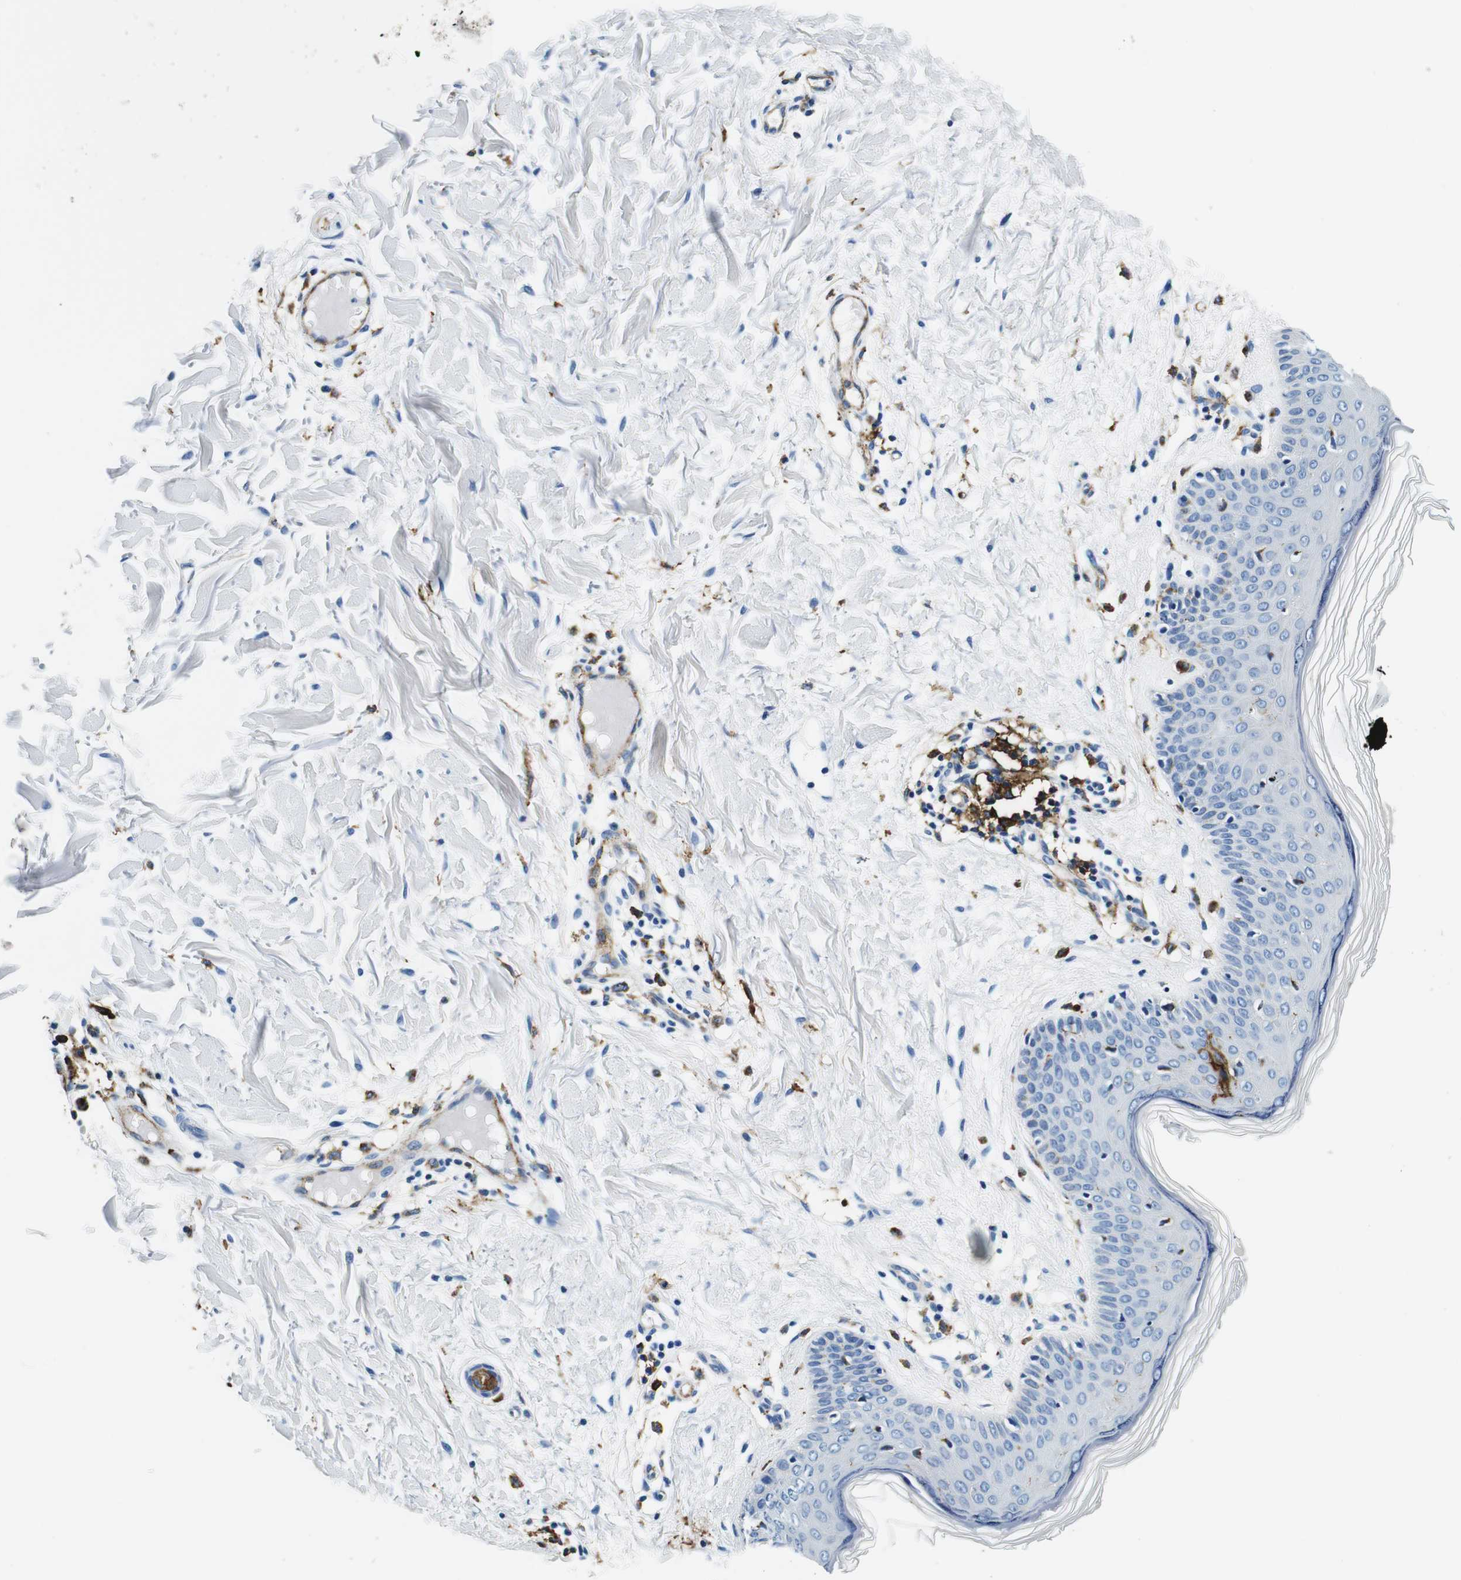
{"staining": {"intensity": "negative", "quantity": "none", "location": "none"}, "tissue": "skin", "cell_type": "Fibroblasts", "image_type": "normal", "snomed": [{"axis": "morphology", "description": "Normal tissue, NOS"}, {"axis": "topography", "description": "Skin"}], "caption": "Skin stained for a protein using immunohistochemistry (IHC) demonstrates no positivity fibroblasts.", "gene": "HLA", "patient": {"sex": "female", "age": 56}}